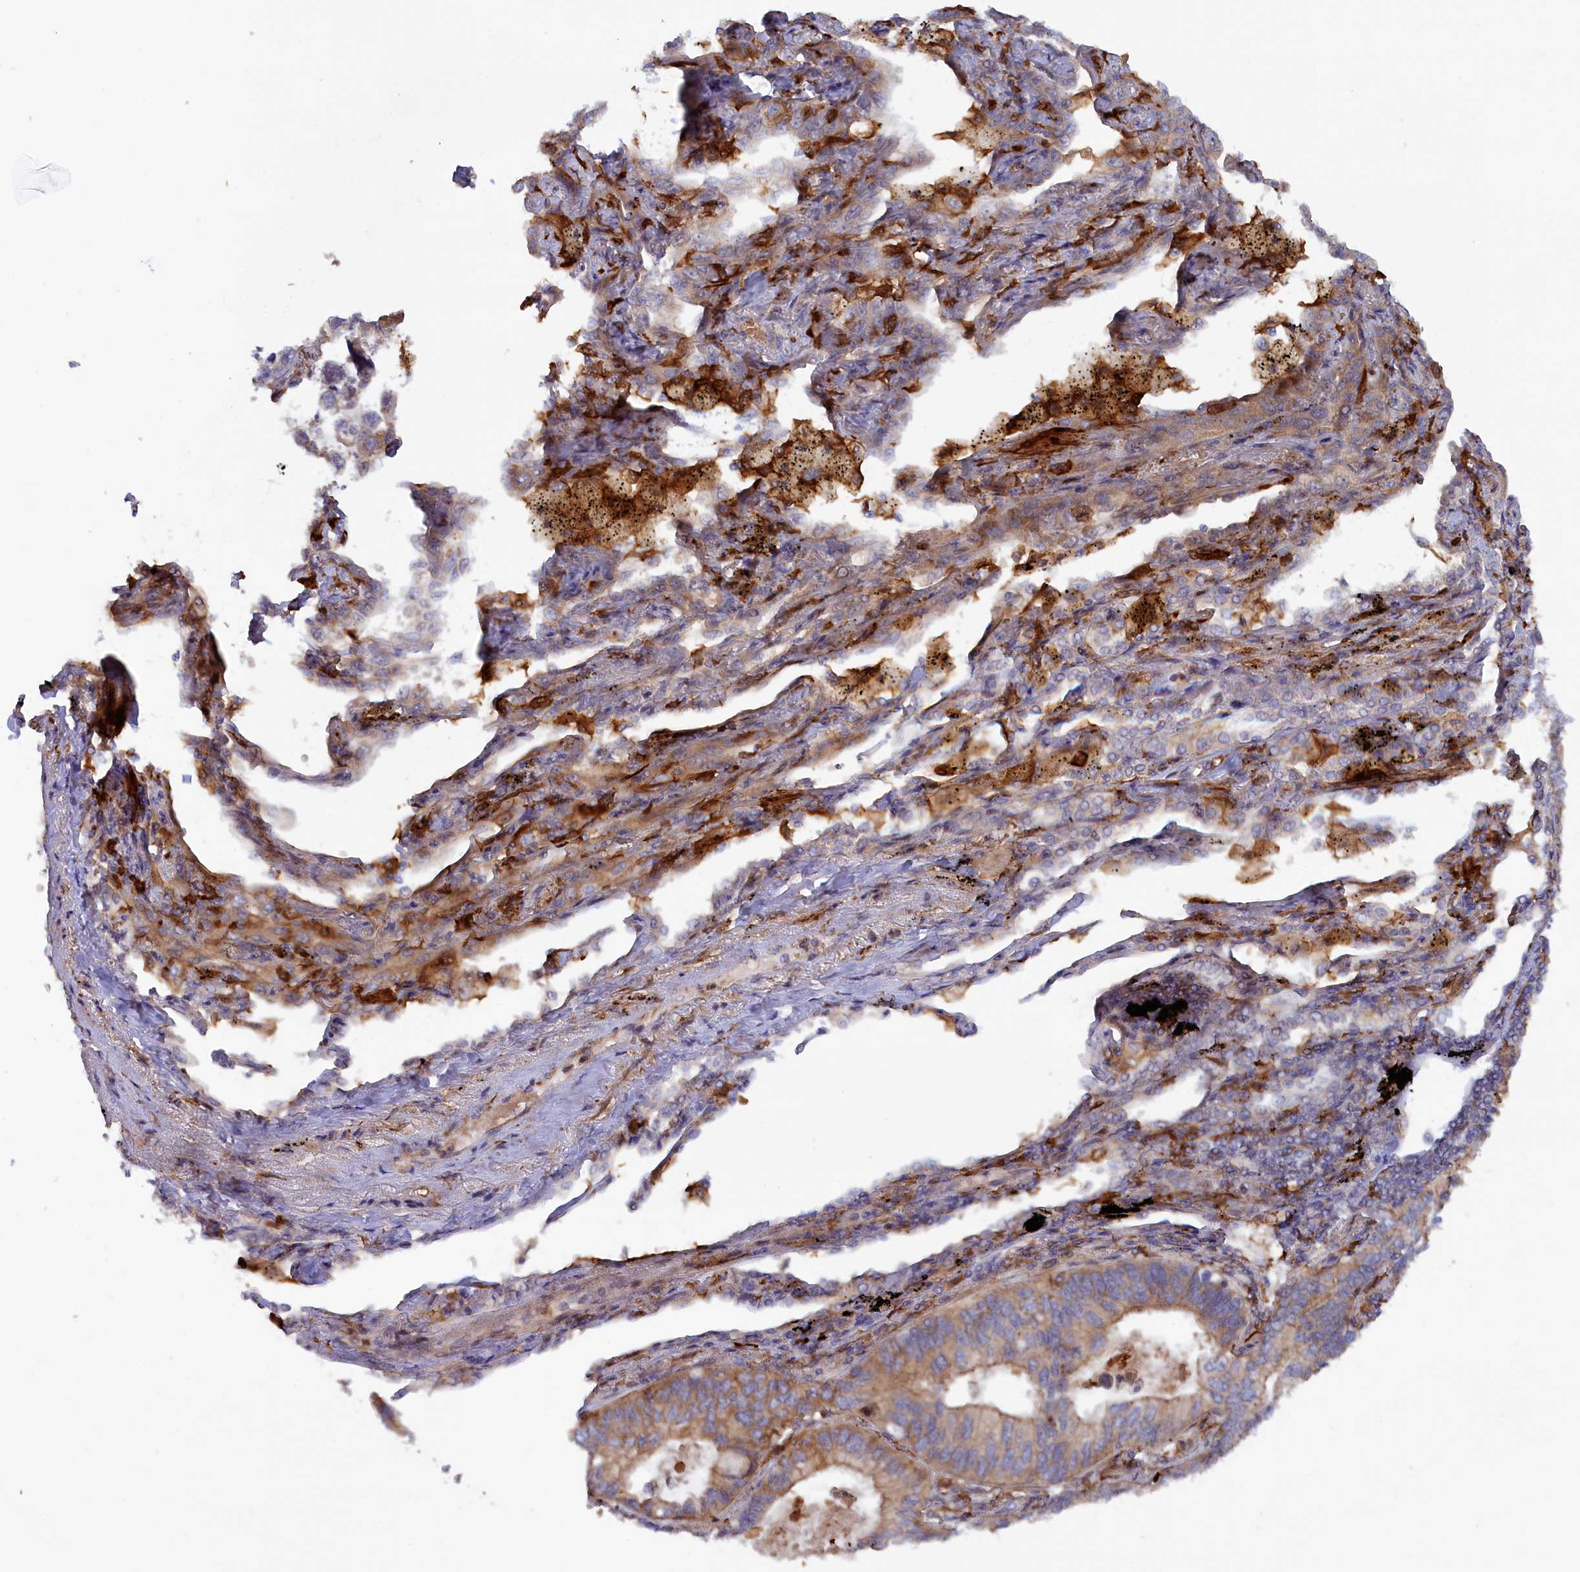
{"staining": {"intensity": "weak", "quantity": "25%-75%", "location": "cytoplasmic/membranous"}, "tissue": "lung cancer", "cell_type": "Tumor cells", "image_type": "cancer", "snomed": [{"axis": "morphology", "description": "Adenocarcinoma, NOS"}, {"axis": "topography", "description": "Lung"}], "caption": "The photomicrograph exhibits a brown stain indicating the presence of a protein in the cytoplasmic/membranous of tumor cells in adenocarcinoma (lung).", "gene": "FERMT1", "patient": {"sex": "male", "age": 67}}